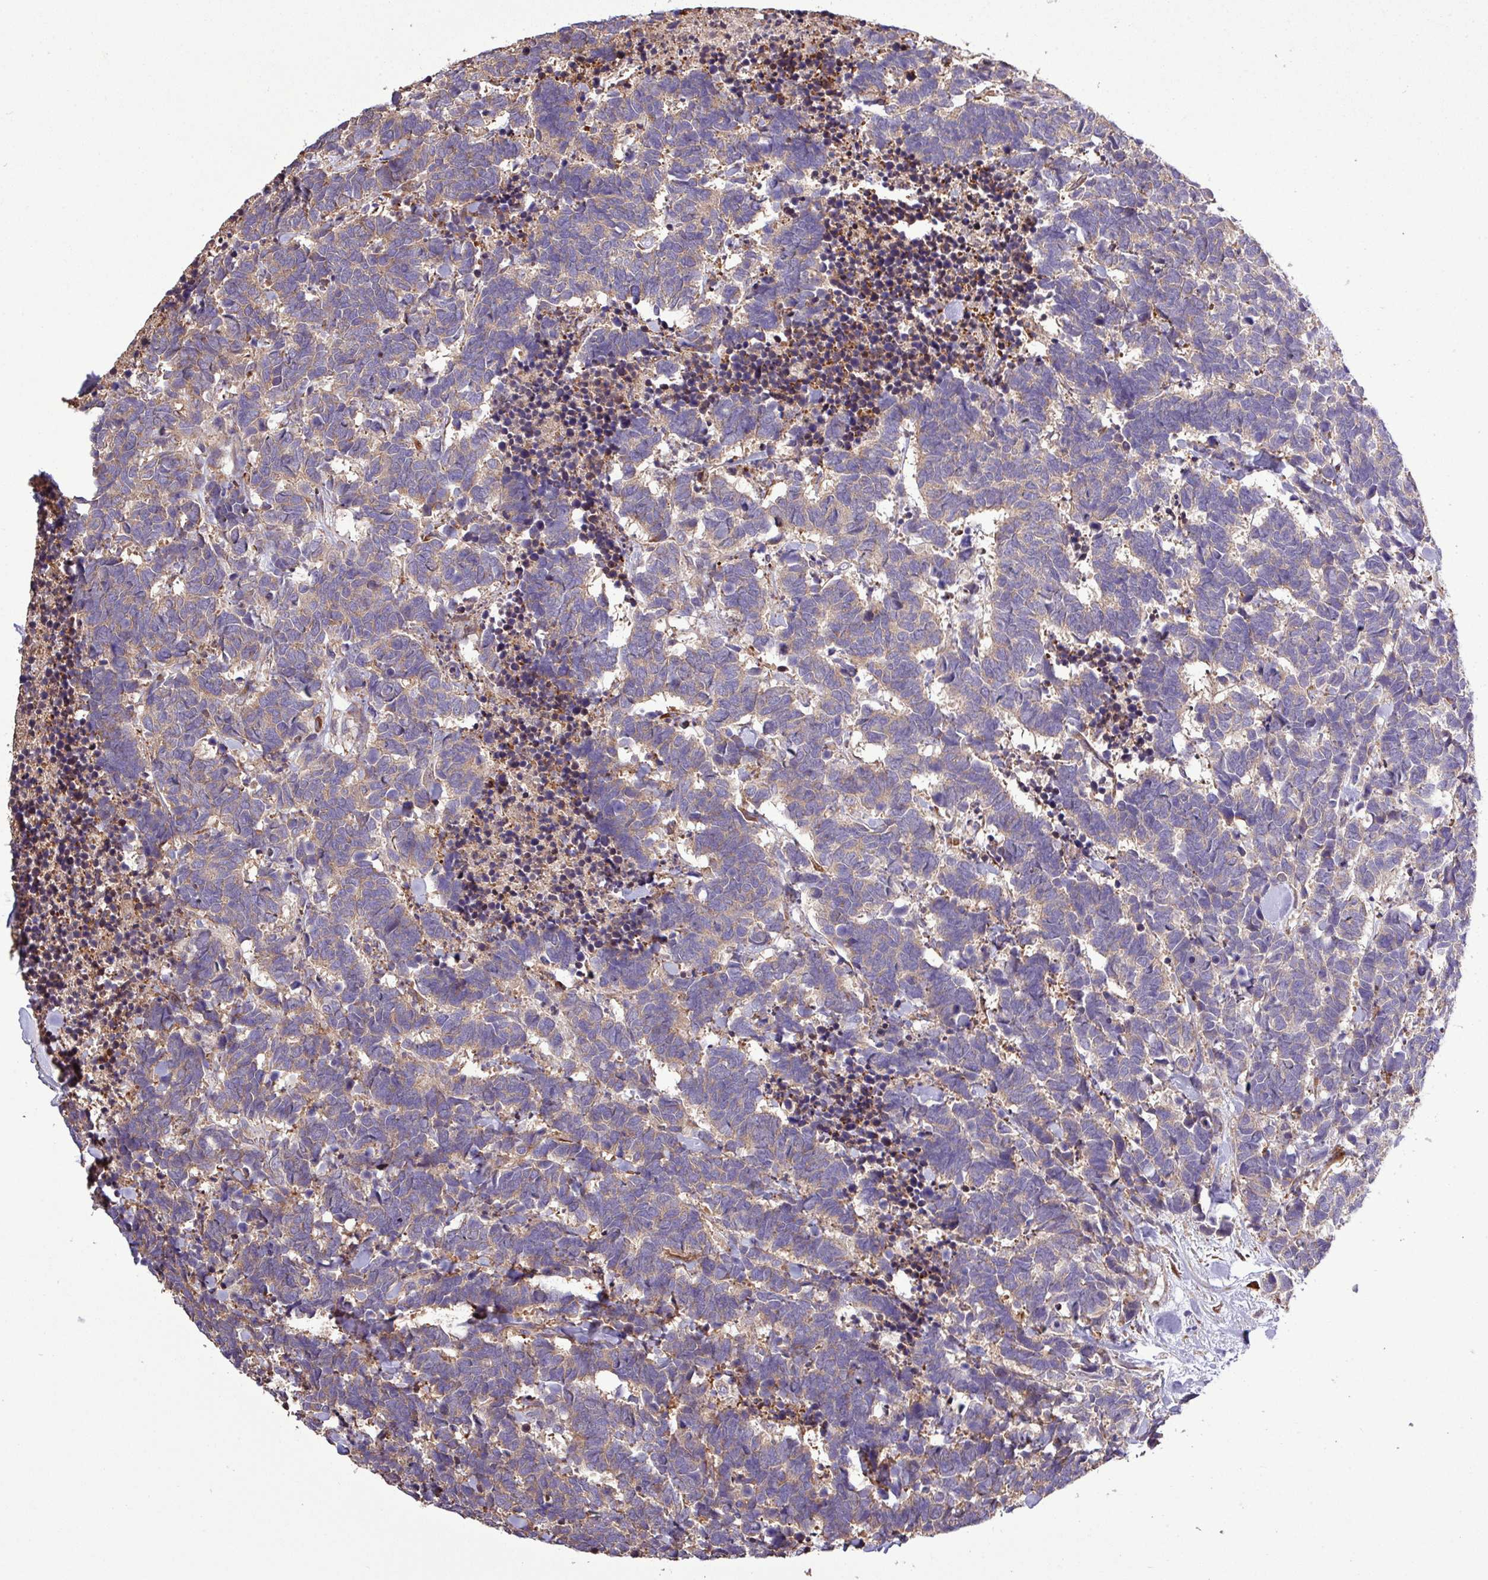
{"staining": {"intensity": "weak", "quantity": "25%-75%", "location": "cytoplasmic/membranous"}, "tissue": "carcinoid", "cell_type": "Tumor cells", "image_type": "cancer", "snomed": [{"axis": "morphology", "description": "Carcinoma, NOS"}, {"axis": "morphology", "description": "Carcinoid, malignant, NOS"}, {"axis": "topography", "description": "Urinary bladder"}], "caption": "Carcinoid stained with immunohistochemistry demonstrates weak cytoplasmic/membranous expression in about 25%-75% of tumor cells.", "gene": "MEGF6", "patient": {"sex": "male", "age": 57}}